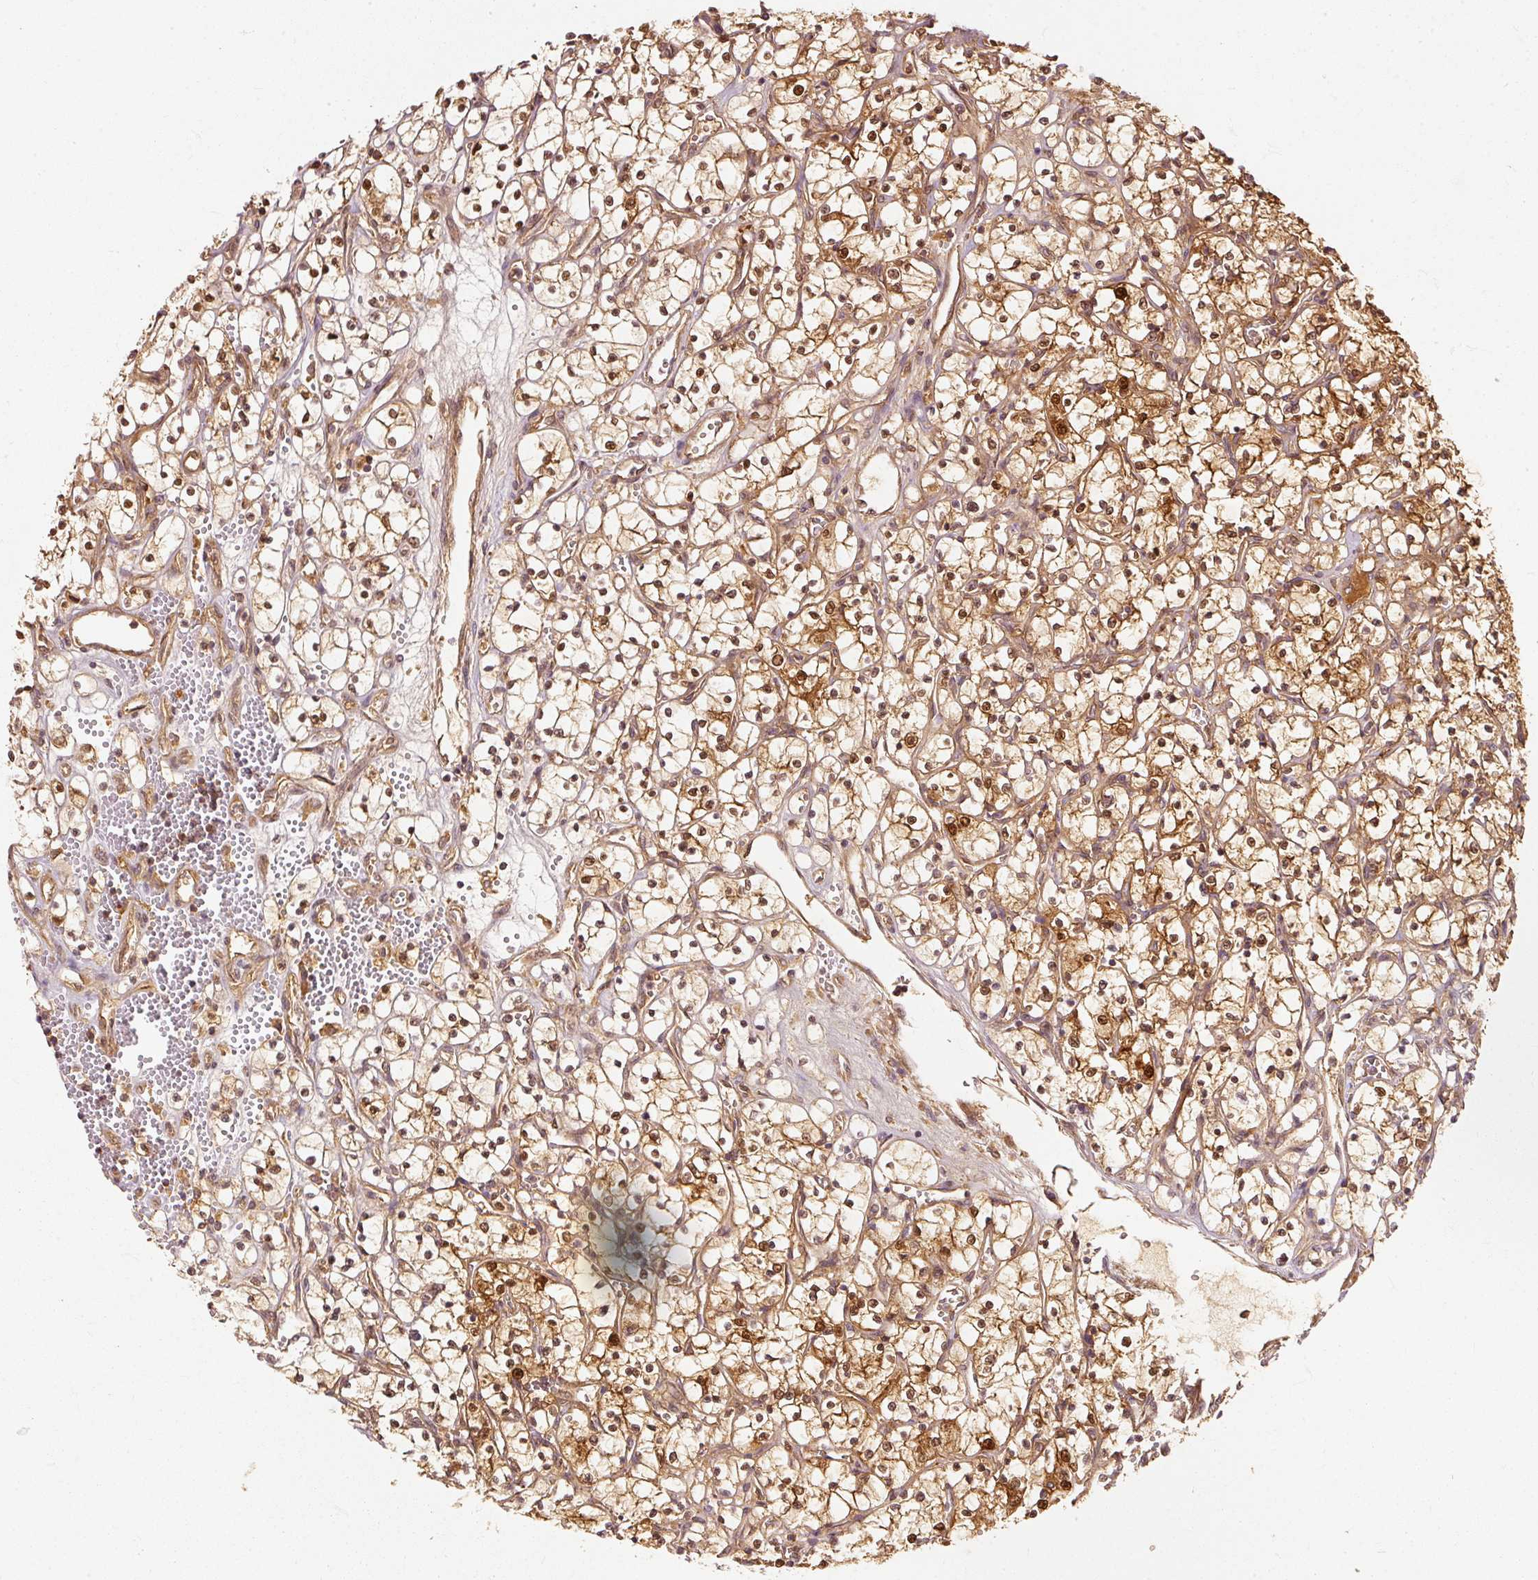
{"staining": {"intensity": "strong", "quantity": ">75%", "location": "cytoplasmic/membranous,nuclear"}, "tissue": "renal cancer", "cell_type": "Tumor cells", "image_type": "cancer", "snomed": [{"axis": "morphology", "description": "Adenocarcinoma, NOS"}, {"axis": "topography", "description": "Kidney"}], "caption": "Immunohistochemistry of adenocarcinoma (renal) shows high levels of strong cytoplasmic/membranous and nuclear expression in approximately >75% of tumor cells.", "gene": "EIF3B", "patient": {"sex": "female", "age": 69}}